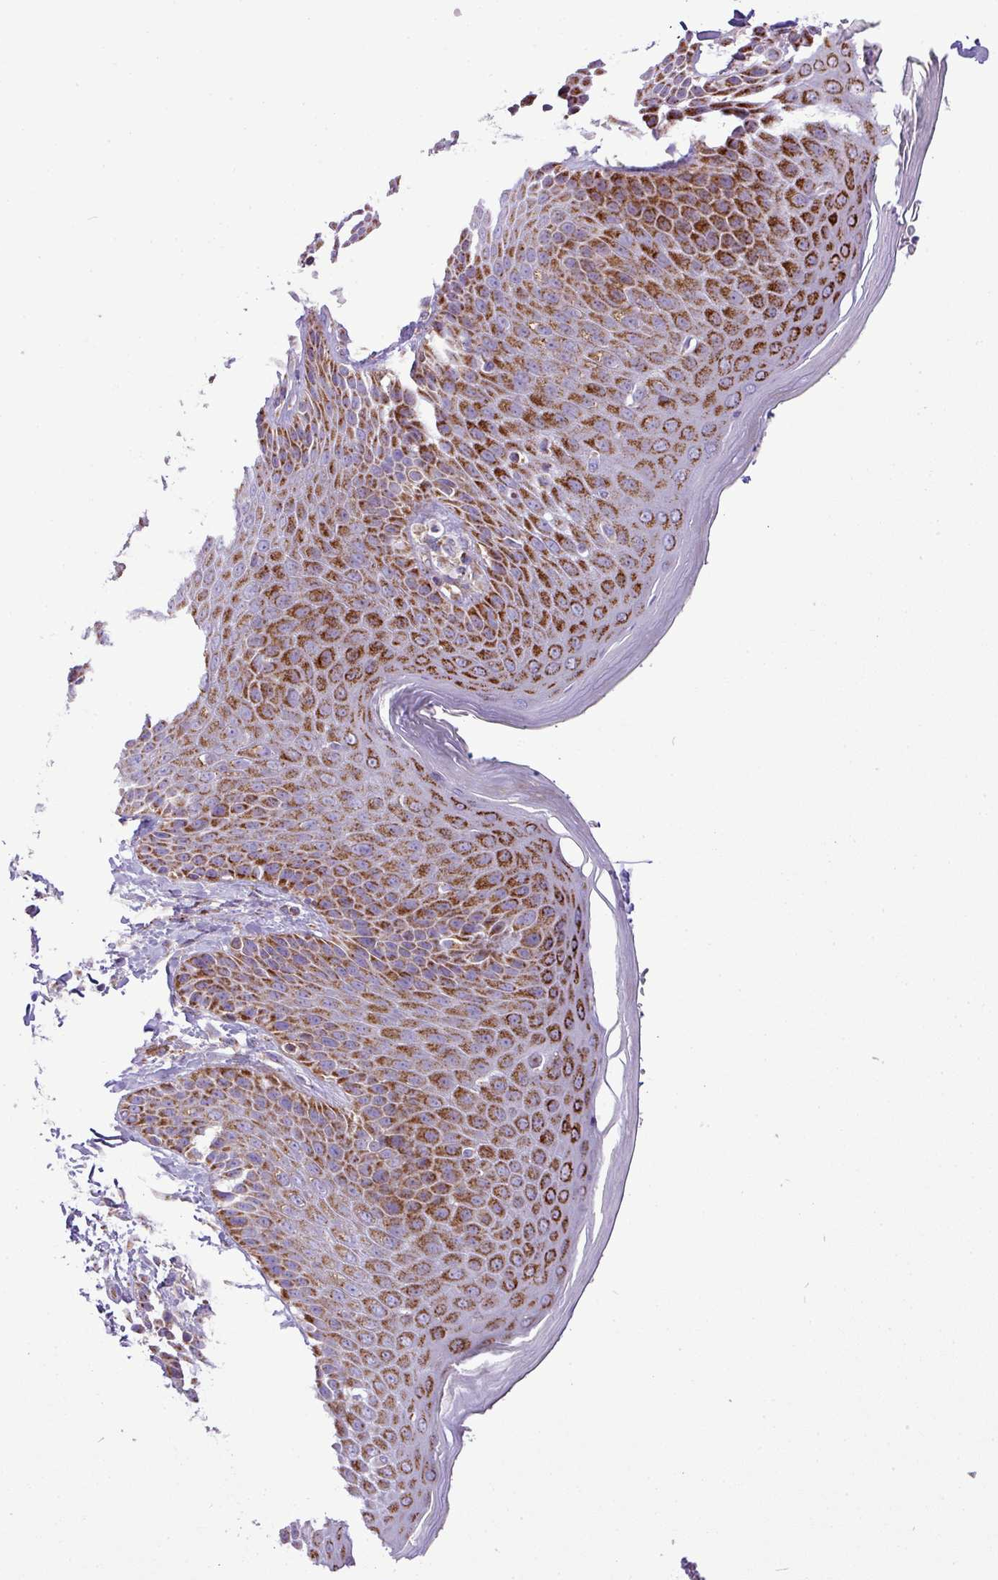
{"staining": {"intensity": "strong", "quantity": ">75%", "location": "cytoplasmic/membranous"}, "tissue": "skin", "cell_type": "Epidermal cells", "image_type": "normal", "snomed": [{"axis": "morphology", "description": "Normal tissue, NOS"}, {"axis": "topography", "description": "Peripheral nerve tissue"}], "caption": "Protein analysis of benign skin exhibits strong cytoplasmic/membranous positivity in approximately >75% of epidermal cells.", "gene": "ZNF81", "patient": {"sex": "male", "age": 51}}